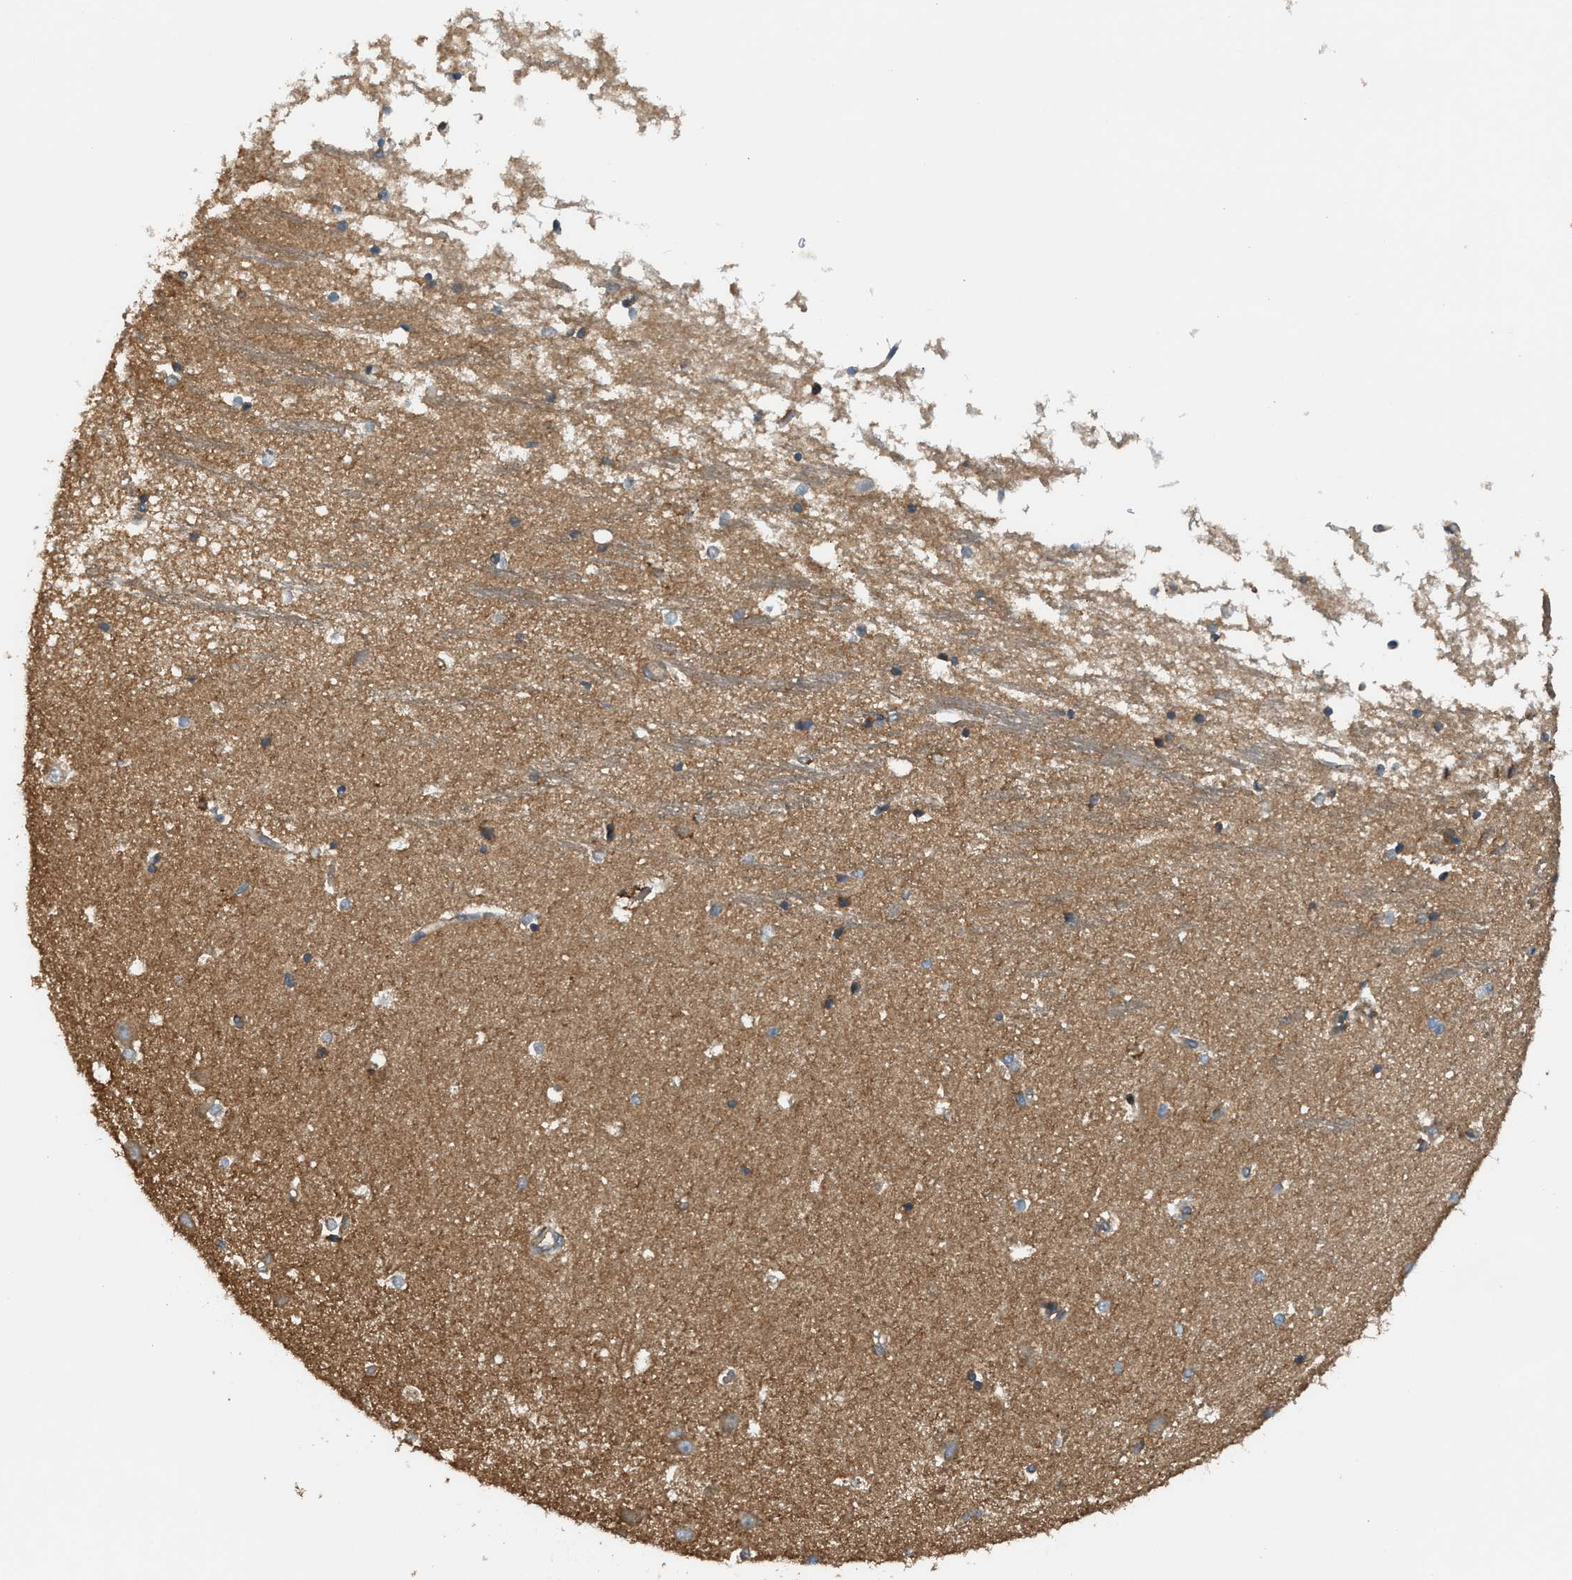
{"staining": {"intensity": "moderate", "quantity": ">75%", "location": "cytoplasmic/membranous"}, "tissue": "hippocampus", "cell_type": "Glial cells", "image_type": "normal", "snomed": [{"axis": "morphology", "description": "Normal tissue, NOS"}, {"axis": "topography", "description": "Hippocampus"}], "caption": "Moderate cytoplasmic/membranous protein staining is appreciated in about >75% of glial cells in hippocampus.", "gene": "BAIAP2L1", "patient": {"sex": "male", "age": 45}}